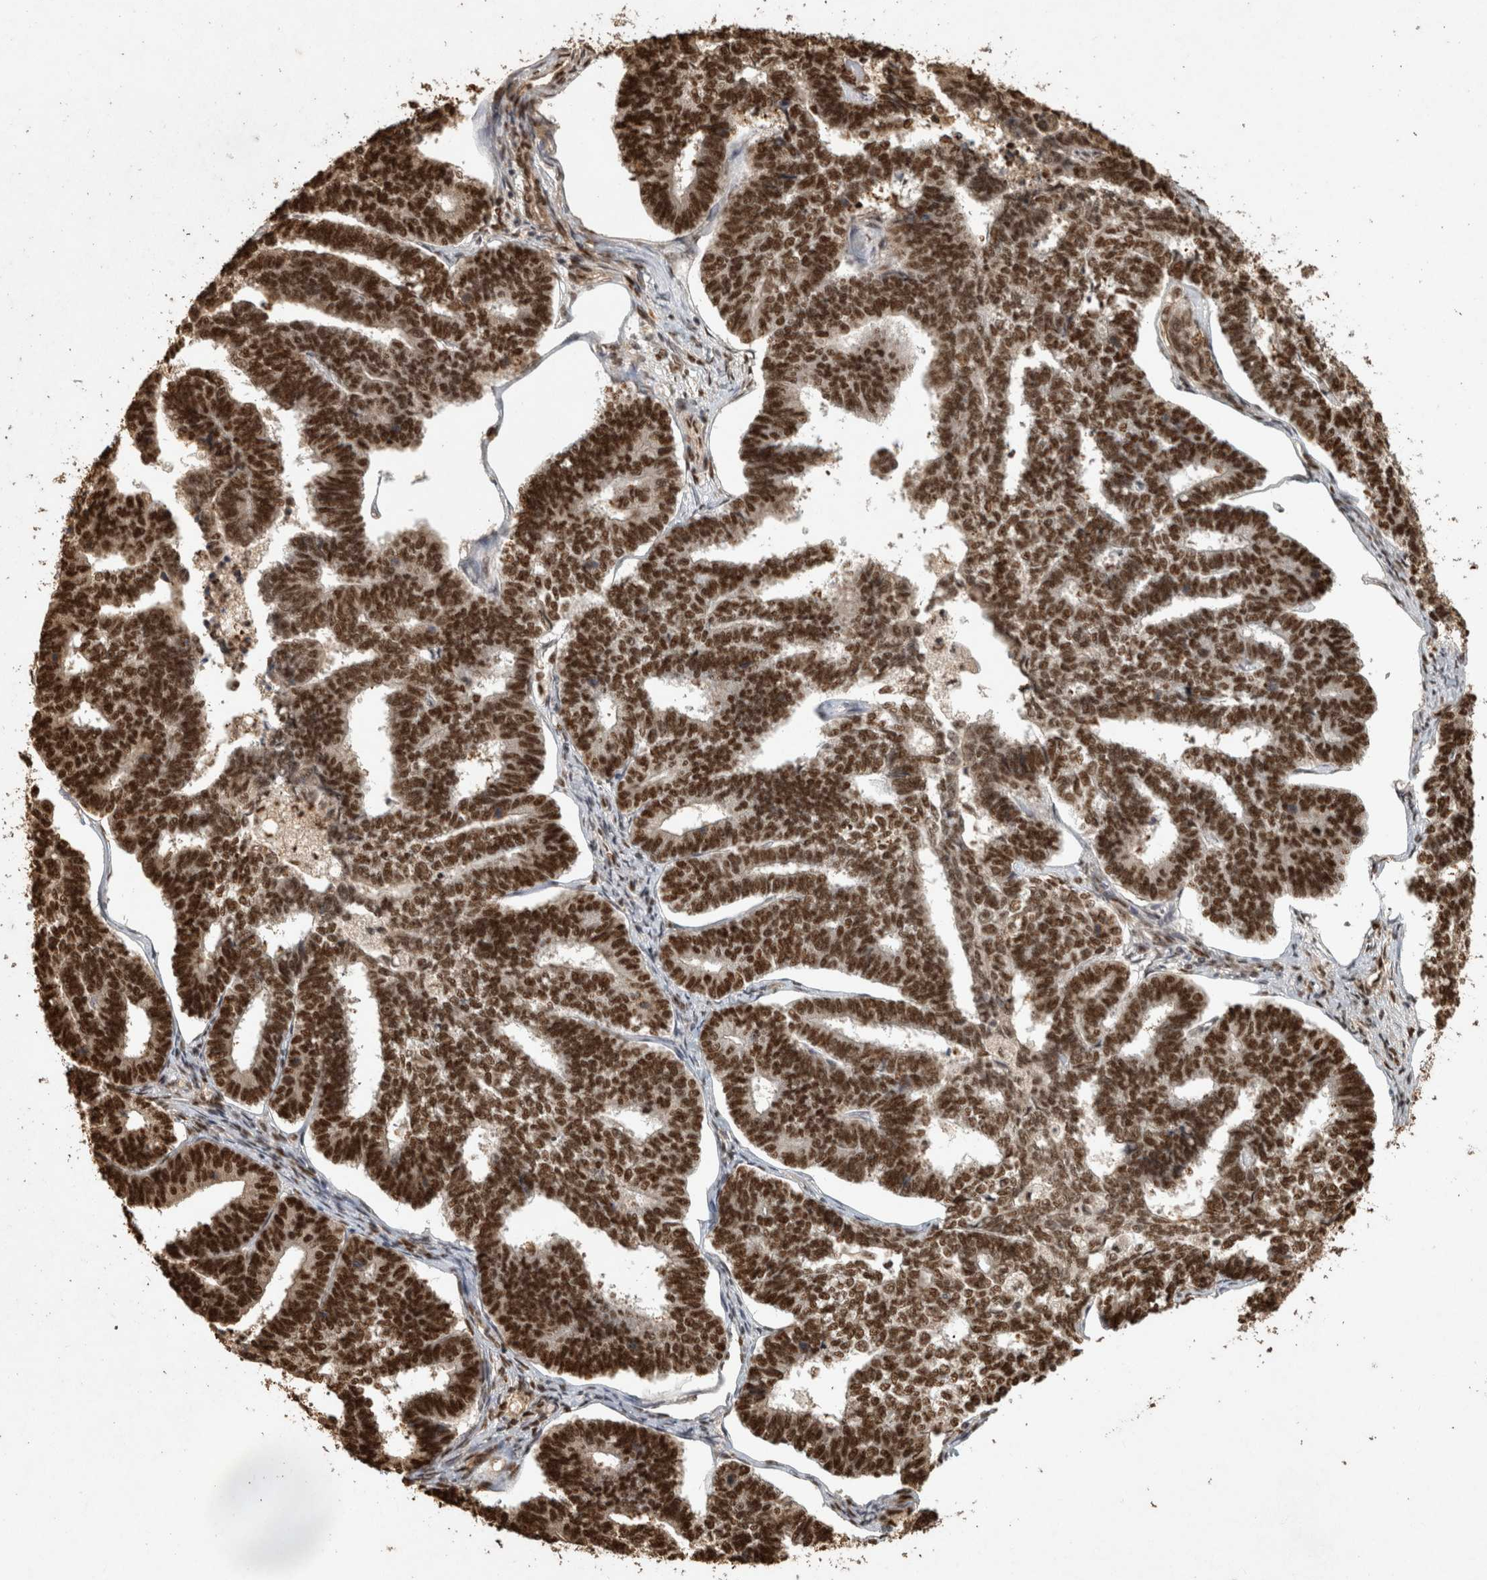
{"staining": {"intensity": "strong", "quantity": ">75%", "location": "nuclear"}, "tissue": "endometrial cancer", "cell_type": "Tumor cells", "image_type": "cancer", "snomed": [{"axis": "morphology", "description": "Adenocarcinoma, NOS"}, {"axis": "topography", "description": "Endometrium"}], "caption": "A high-resolution histopathology image shows IHC staining of endometrial cancer (adenocarcinoma), which reveals strong nuclear expression in about >75% of tumor cells.", "gene": "RAD50", "patient": {"sex": "female", "age": 70}}